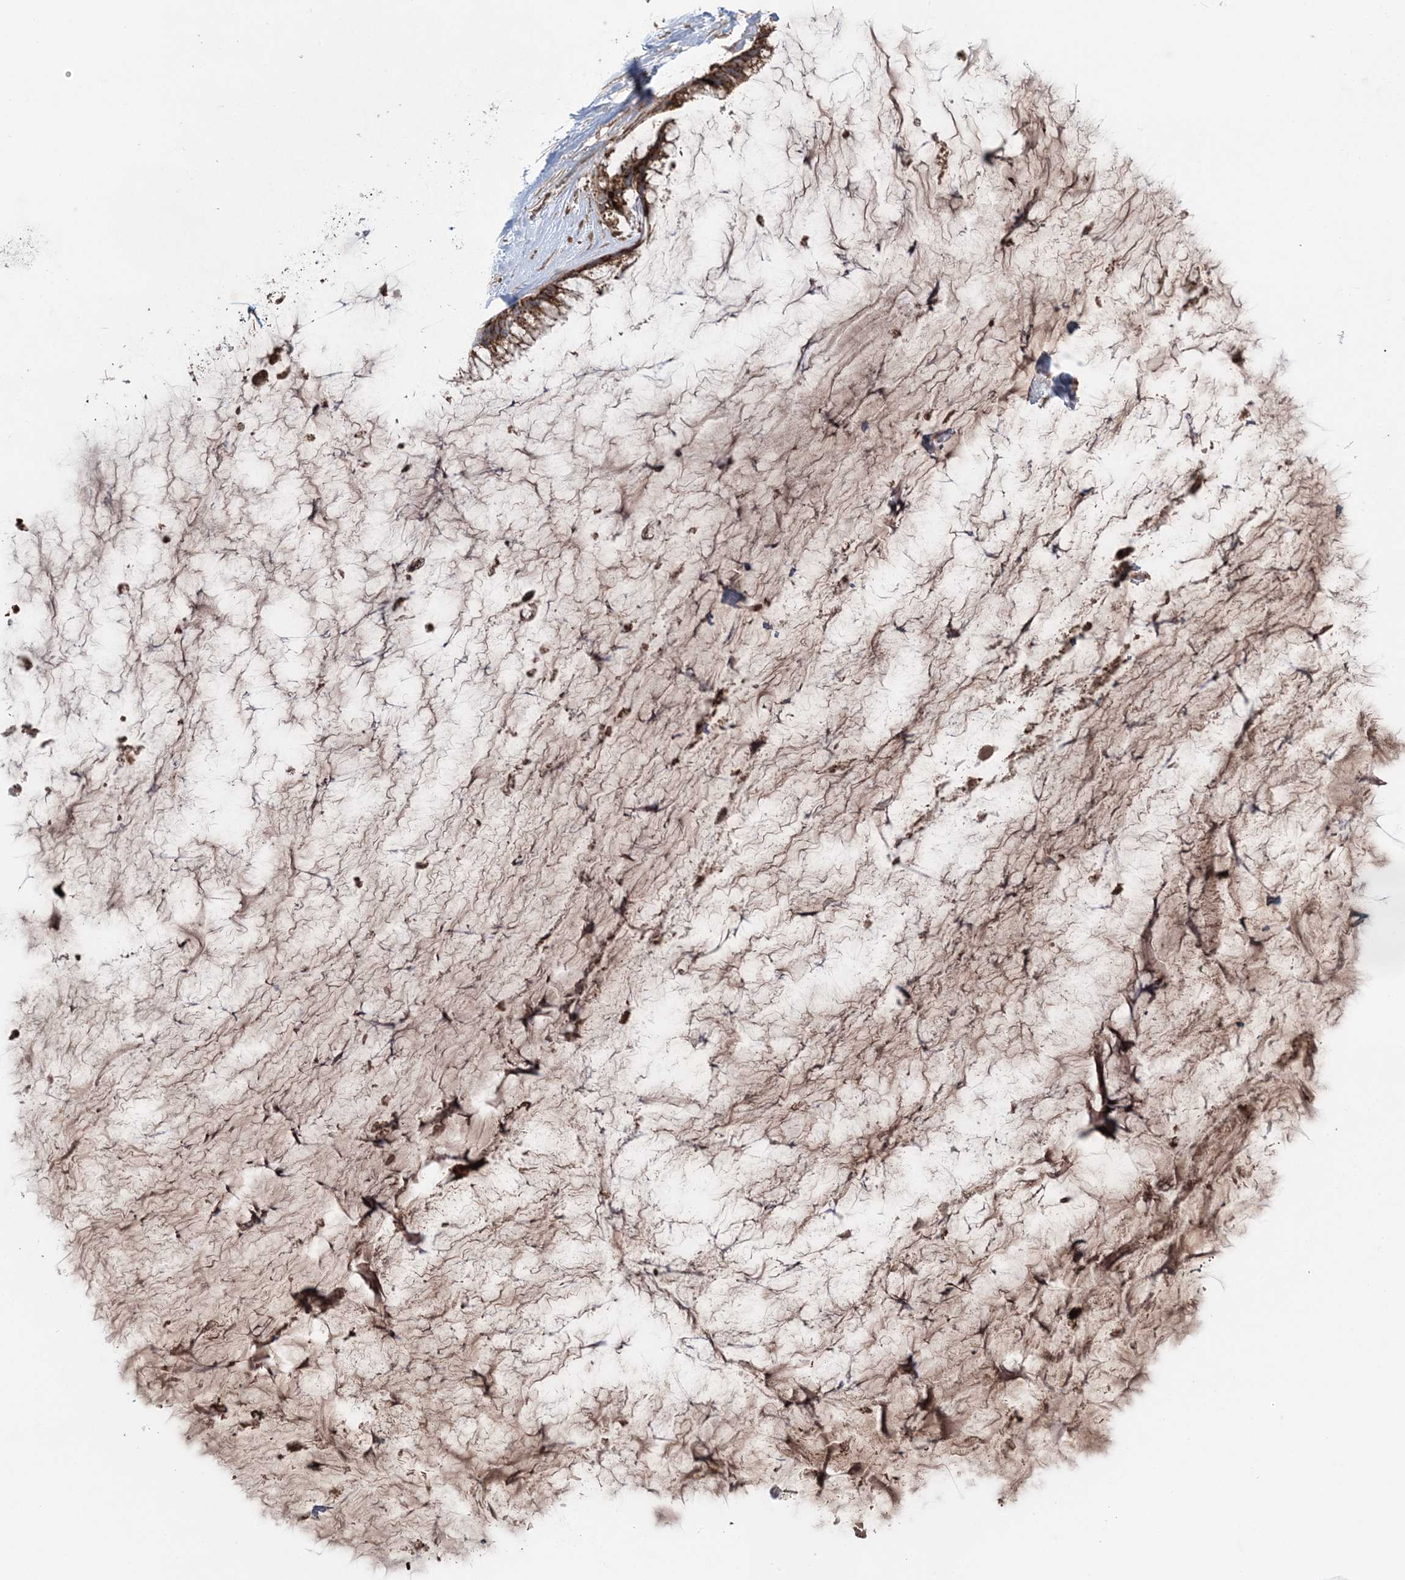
{"staining": {"intensity": "strong", "quantity": ">75%", "location": "cytoplasmic/membranous"}, "tissue": "ovarian cancer", "cell_type": "Tumor cells", "image_type": "cancer", "snomed": [{"axis": "morphology", "description": "Cystadenocarcinoma, mucinous, NOS"}, {"axis": "topography", "description": "Ovary"}], "caption": "Strong cytoplasmic/membranous staining is seen in approximately >75% of tumor cells in mucinous cystadenocarcinoma (ovarian).", "gene": "LRPPRC", "patient": {"sex": "female", "age": 39}}